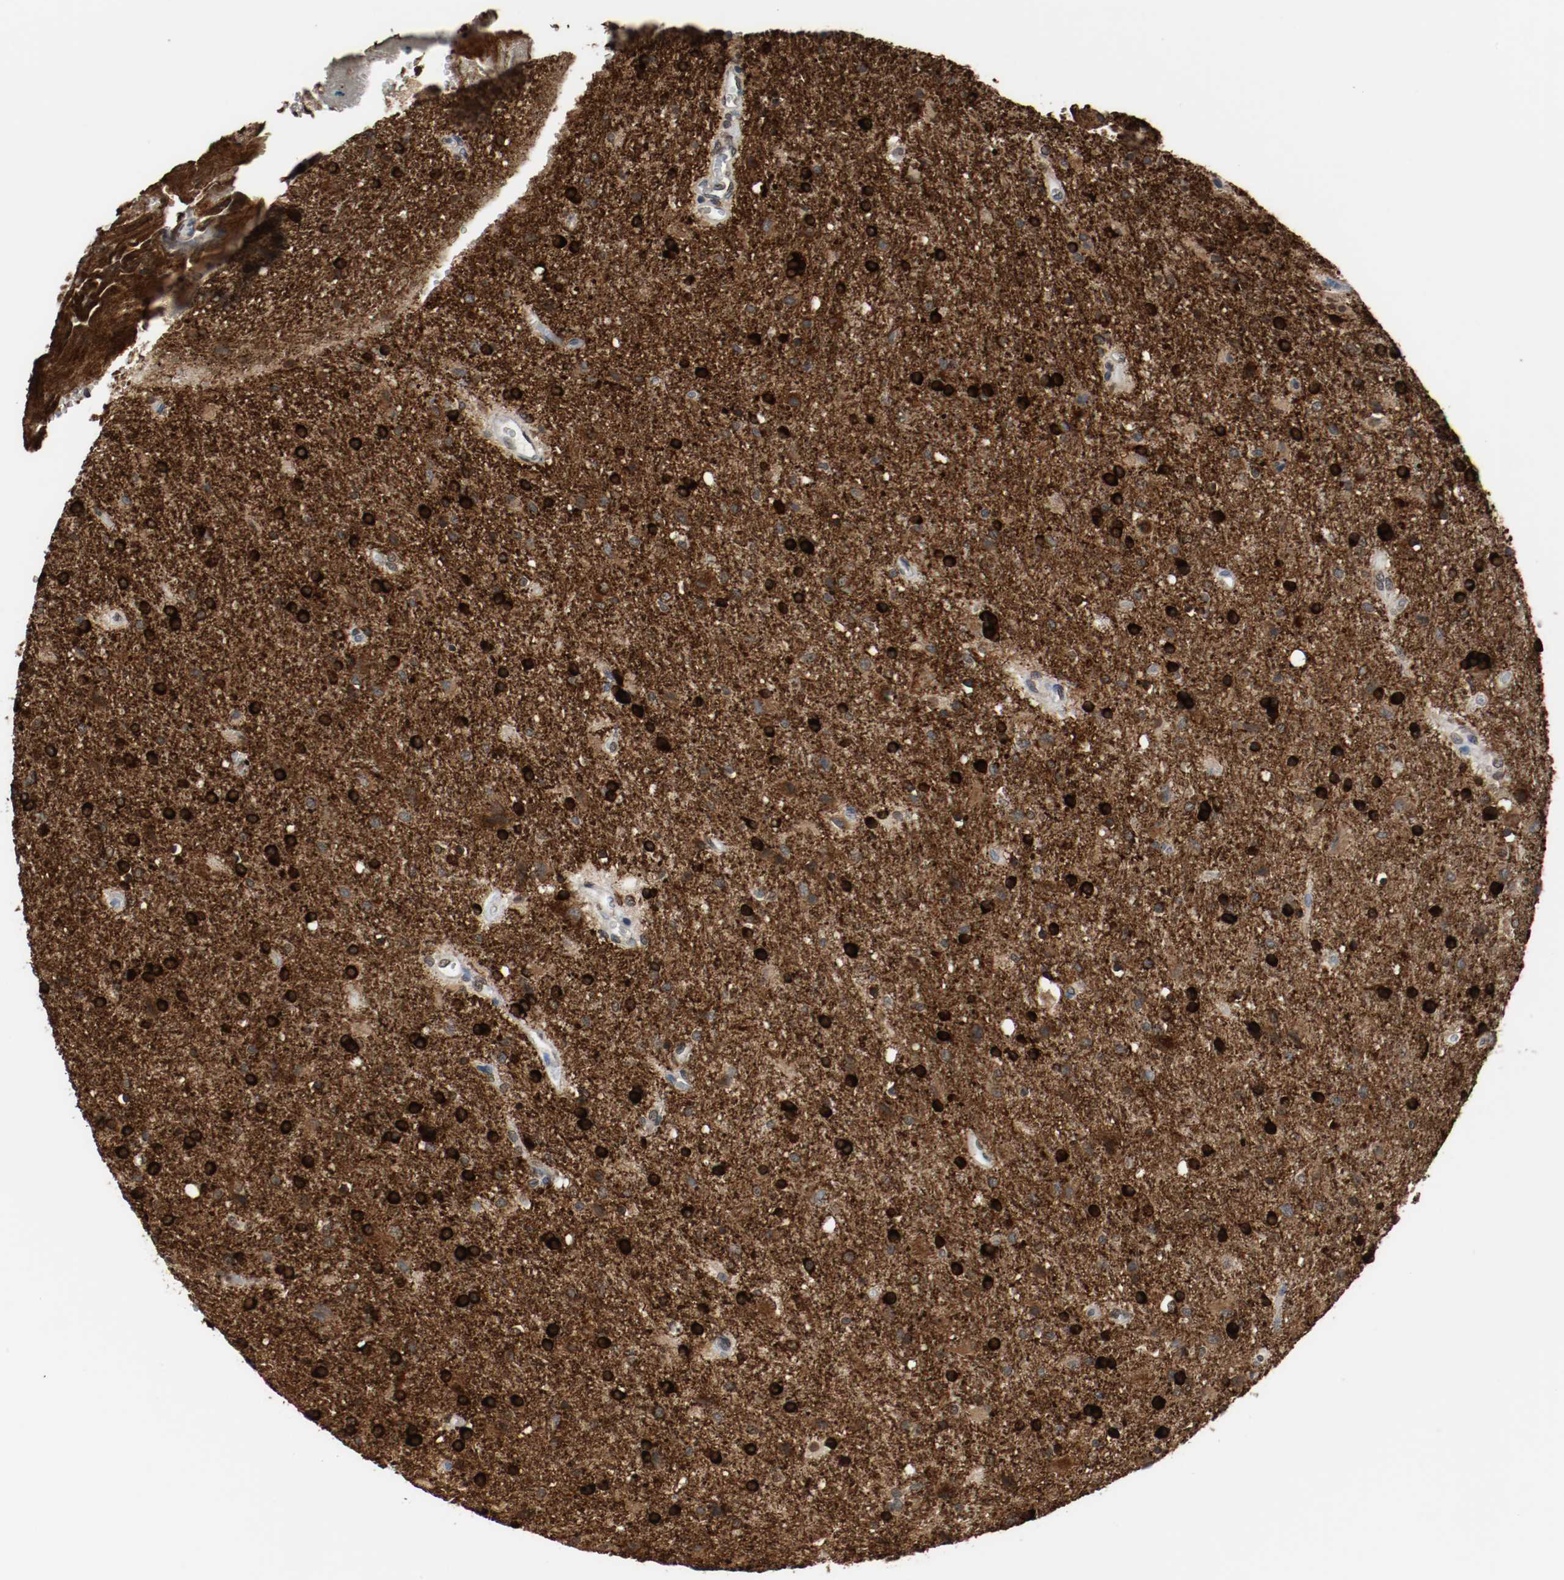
{"staining": {"intensity": "strong", "quantity": "25%-75%", "location": "cytoplasmic/membranous"}, "tissue": "glioma", "cell_type": "Tumor cells", "image_type": "cancer", "snomed": [{"axis": "morphology", "description": "Normal tissue, NOS"}, {"axis": "morphology", "description": "Glioma, malignant, High grade"}, {"axis": "topography", "description": "Cerebral cortex"}], "caption": "Protein staining of malignant glioma (high-grade) tissue exhibits strong cytoplasmic/membranous positivity in about 25%-75% of tumor cells.", "gene": "RTN4", "patient": {"sex": "male", "age": 56}}